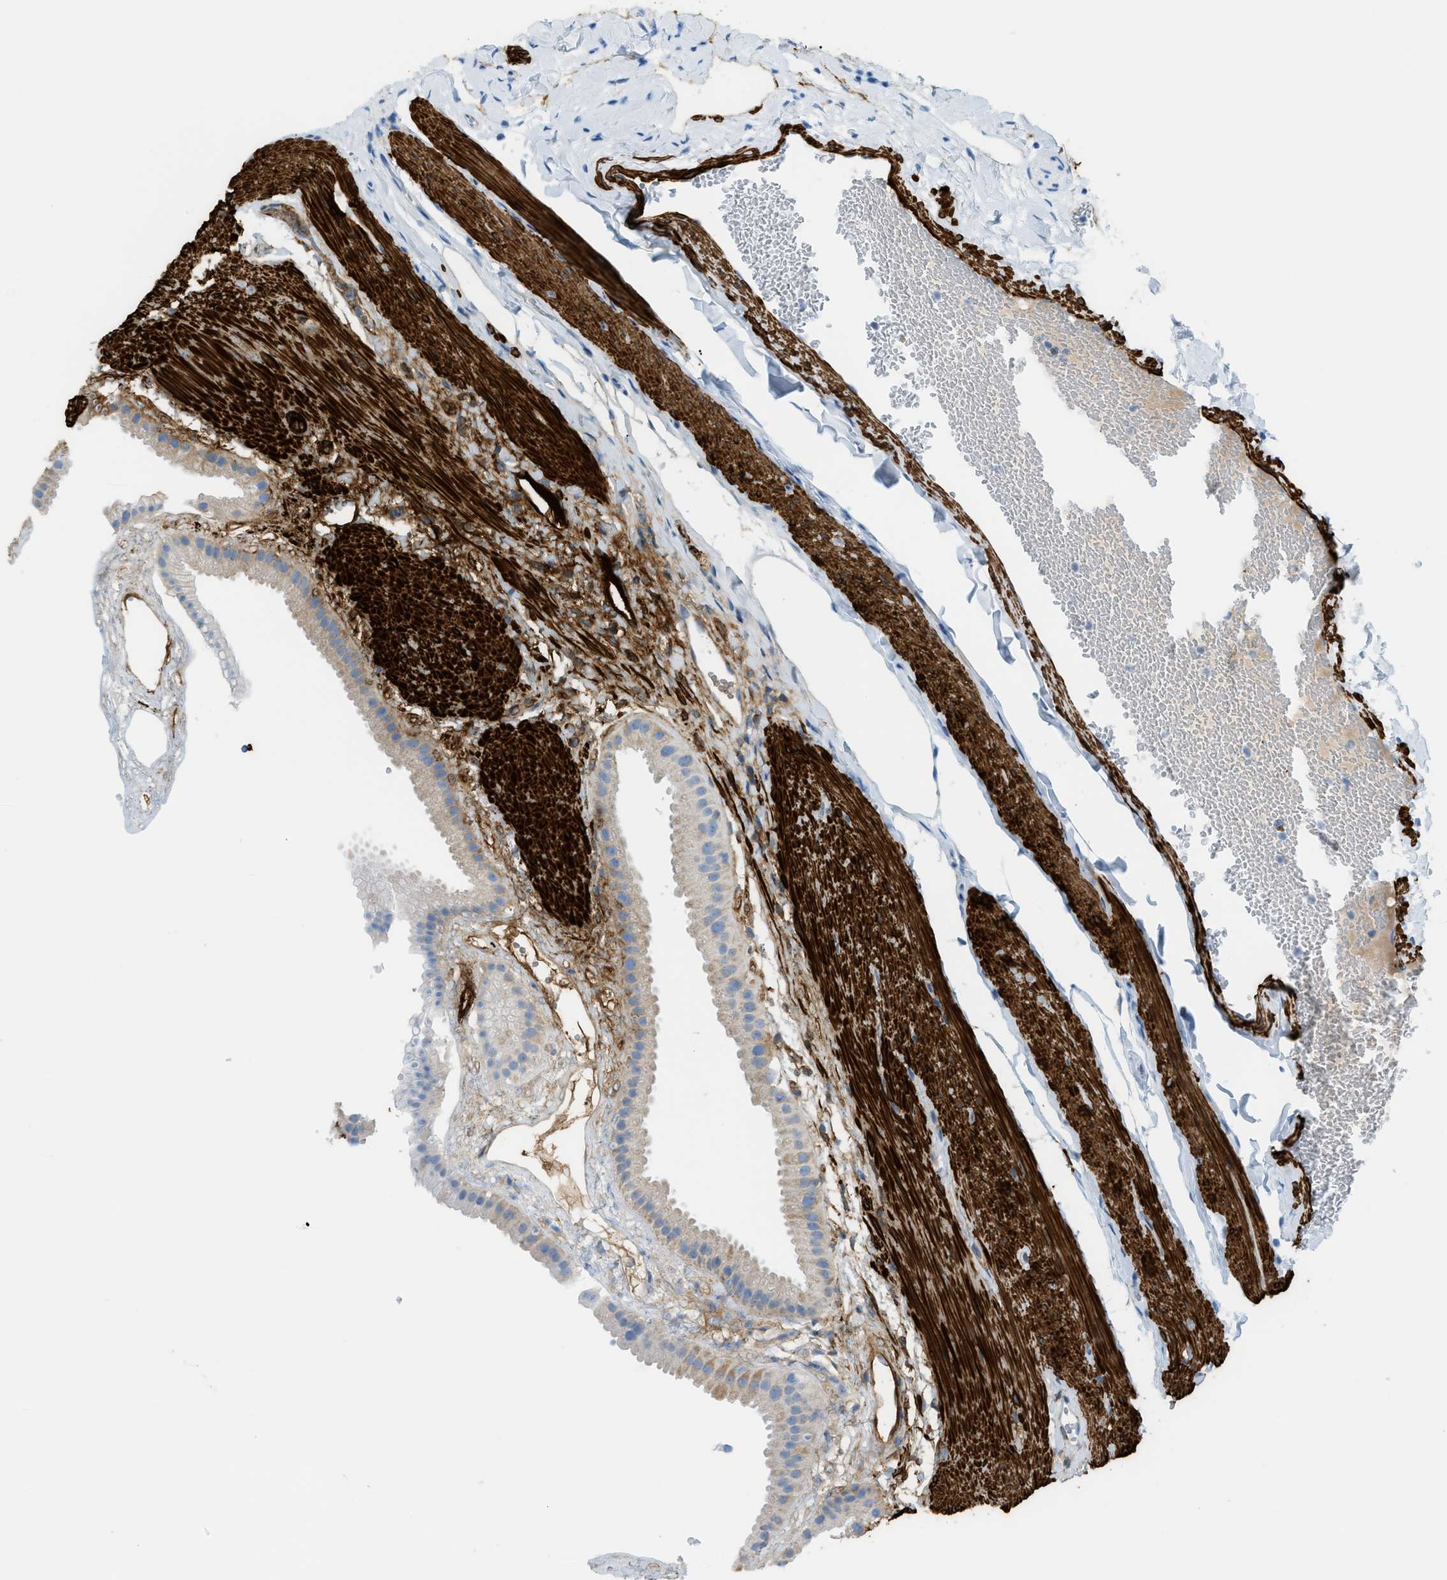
{"staining": {"intensity": "negative", "quantity": "none", "location": "none"}, "tissue": "gallbladder", "cell_type": "Glandular cells", "image_type": "normal", "snomed": [{"axis": "morphology", "description": "Normal tissue, NOS"}, {"axis": "topography", "description": "Gallbladder"}], "caption": "Glandular cells are negative for brown protein staining in unremarkable gallbladder. The staining is performed using DAB (3,3'-diaminobenzidine) brown chromogen with nuclei counter-stained in using hematoxylin.", "gene": "MYH11", "patient": {"sex": "female", "age": 64}}